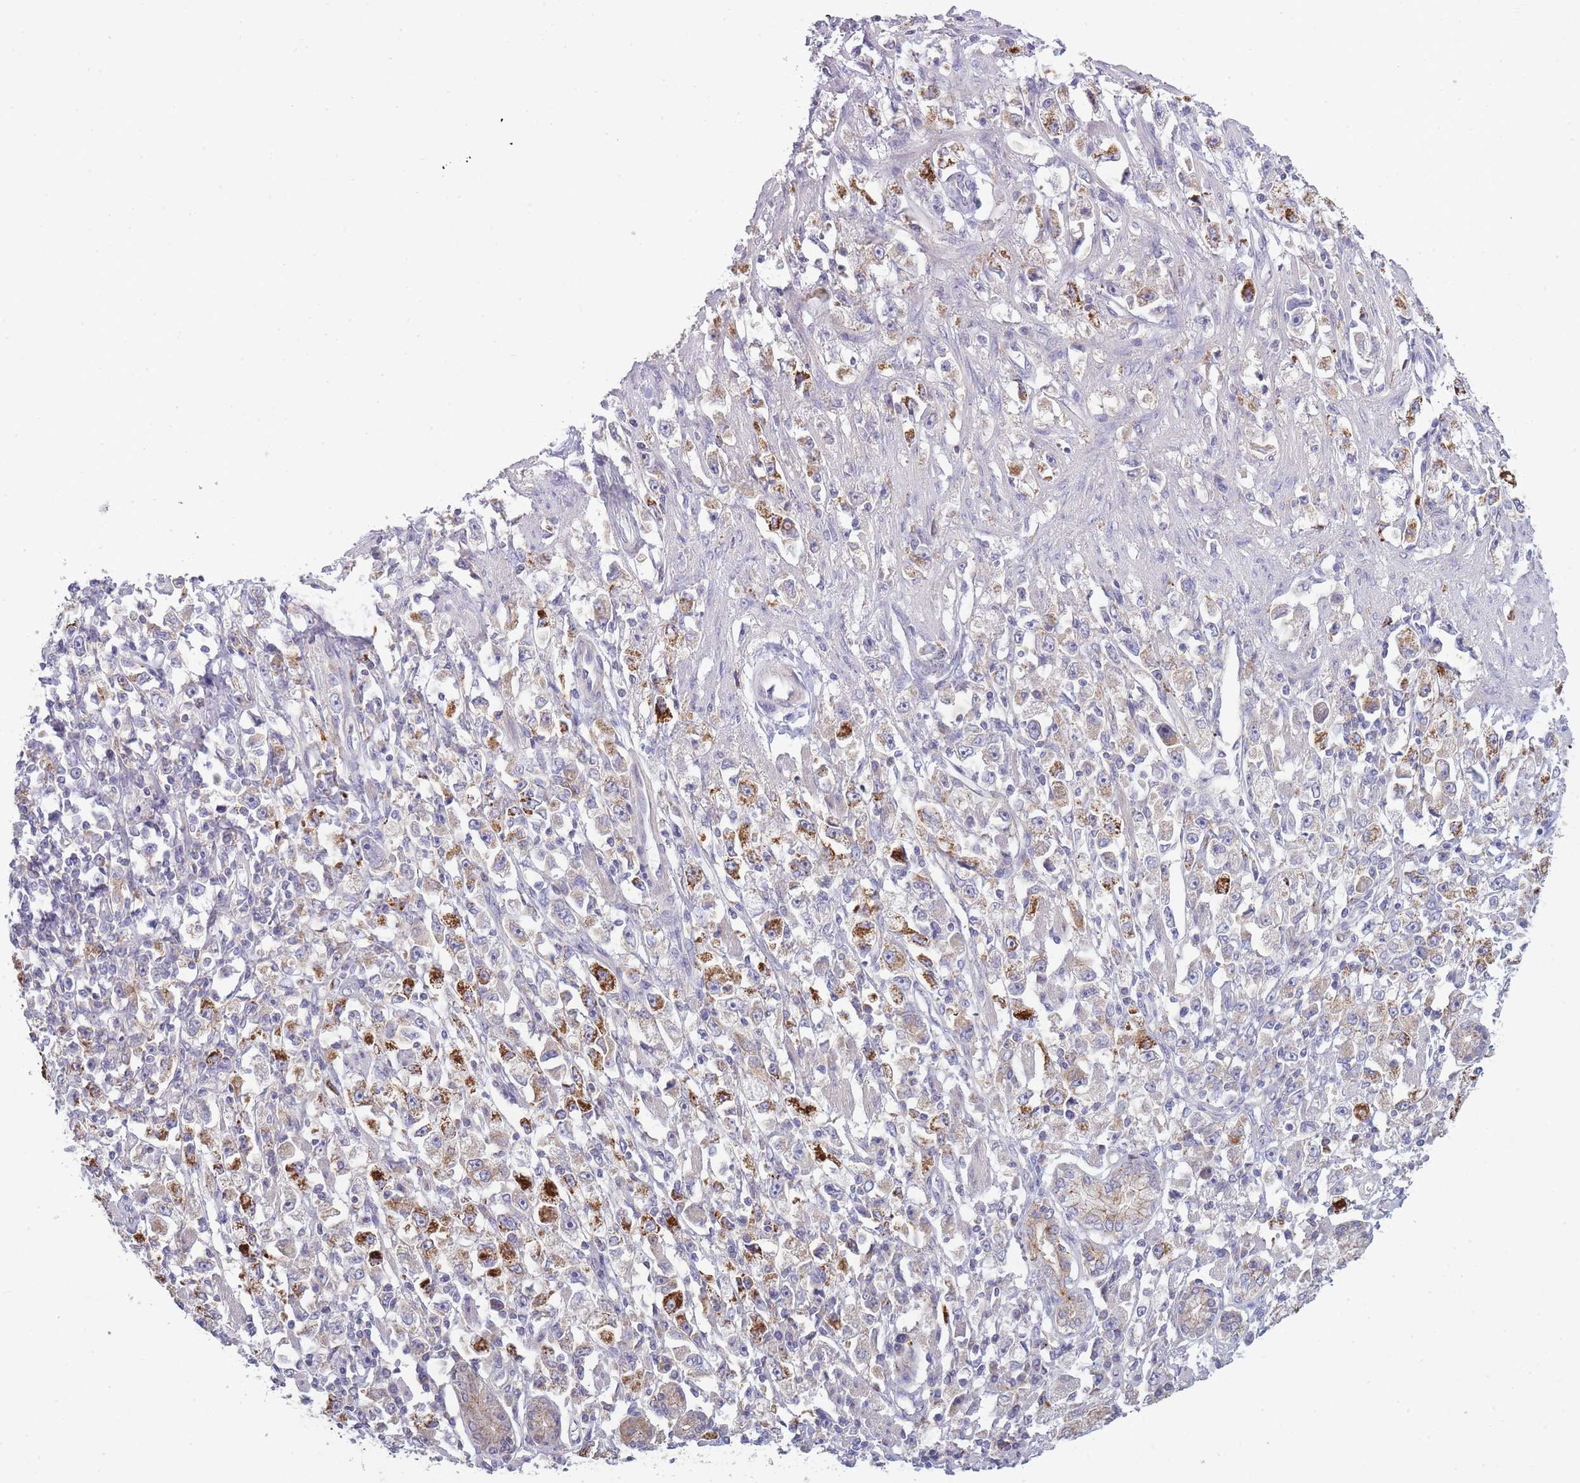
{"staining": {"intensity": "strong", "quantity": "<25%", "location": "cytoplasmic/membranous"}, "tissue": "stomach cancer", "cell_type": "Tumor cells", "image_type": "cancer", "snomed": [{"axis": "morphology", "description": "Adenocarcinoma, NOS"}, {"axis": "topography", "description": "Stomach"}], "caption": "Immunohistochemistry (IHC) (DAB (3,3'-diaminobenzidine)) staining of human stomach adenocarcinoma exhibits strong cytoplasmic/membranous protein positivity in about <25% of tumor cells.", "gene": "TRIM61", "patient": {"sex": "female", "age": 59}}